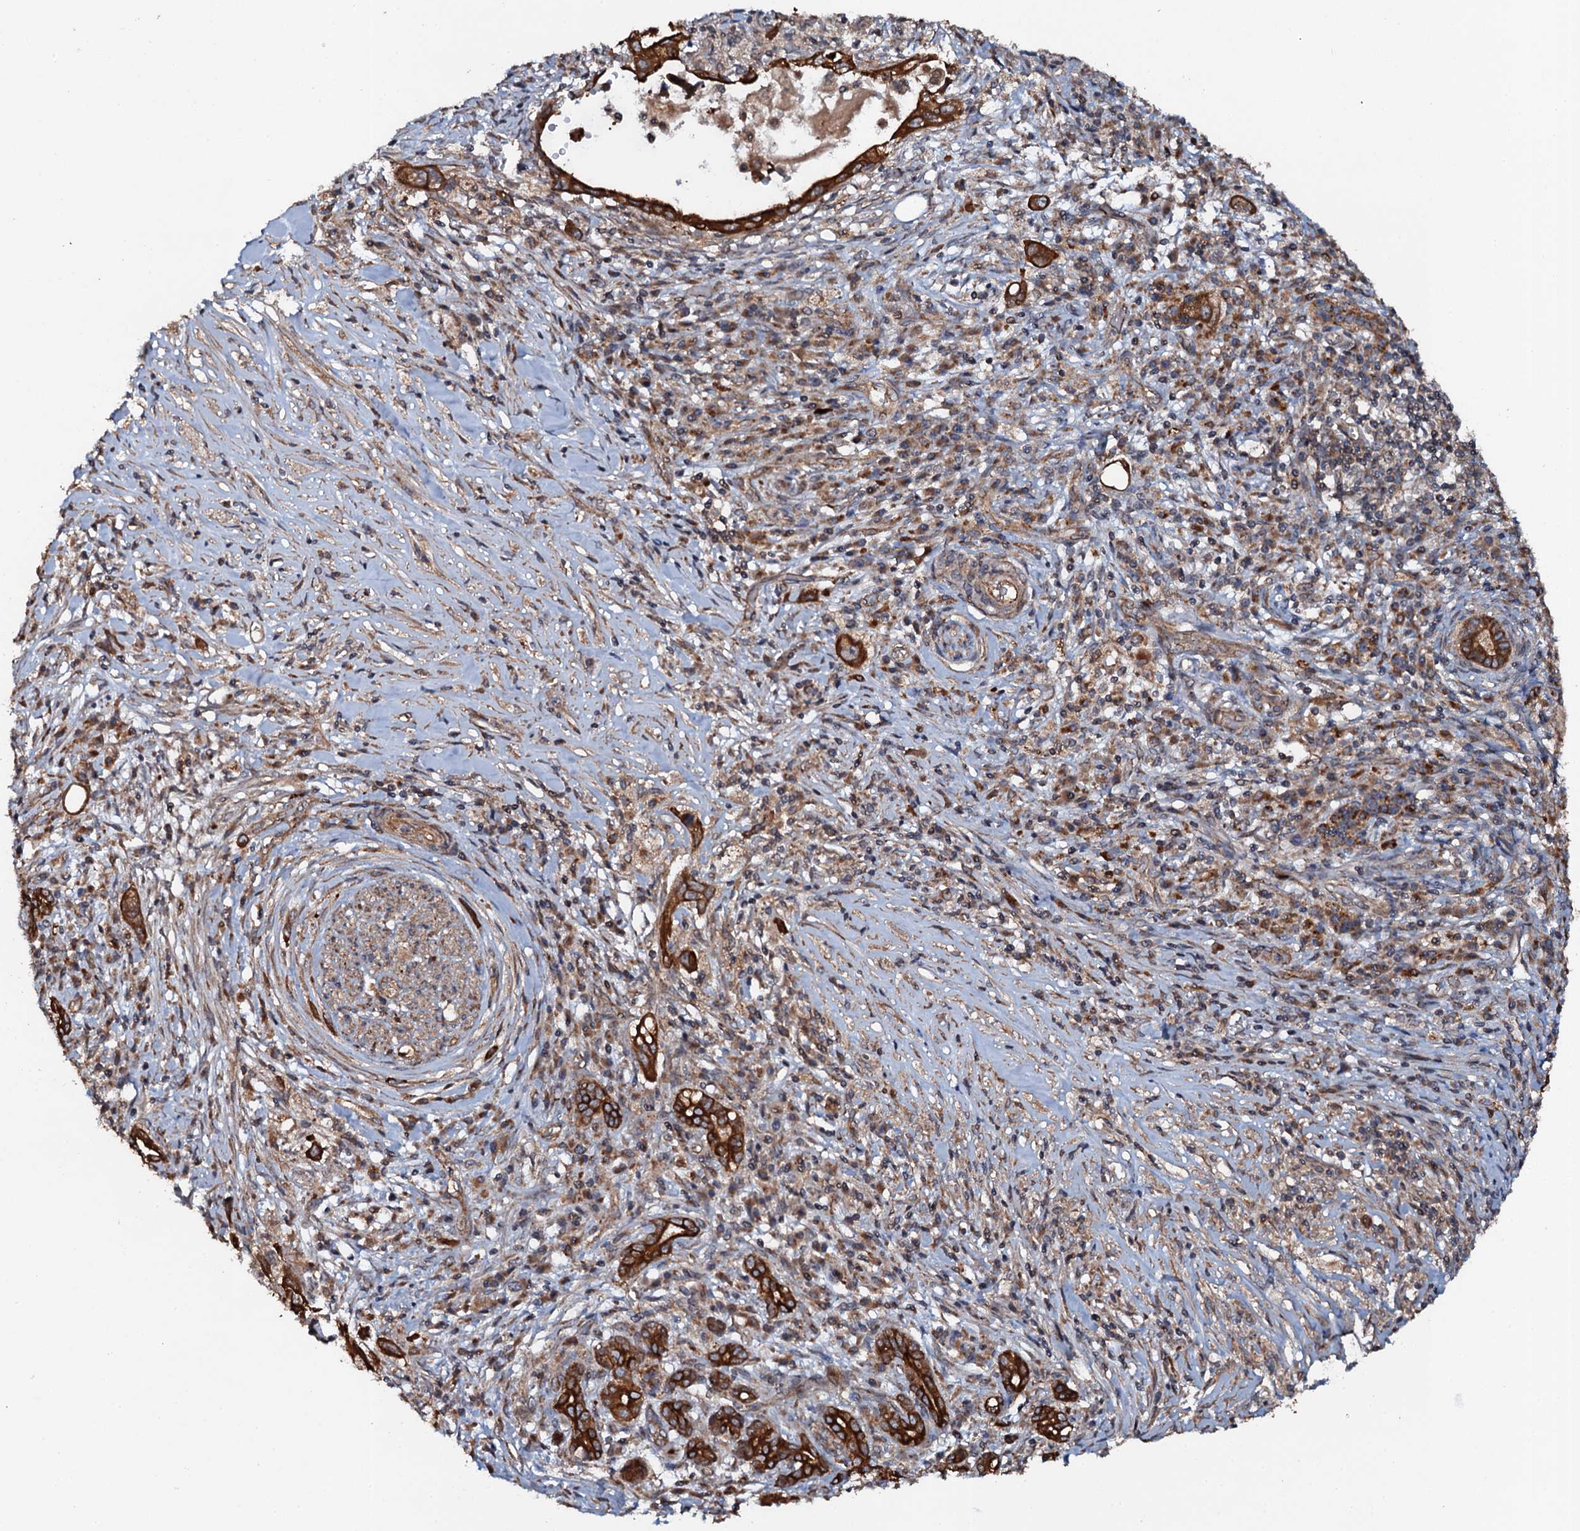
{"staining": {"intensity": "strong", "quantity": ">75%", "location": "cytoplasmic/membranous"}, "tissue": "pancreatic cancer", "cell_type": "Tumor cells", "image_type": "cancer", "snomed": [{"axis": "morphology", "description": "Adenocarcinoma, NOS"}, {"axis": "topography", "description": "Pancreas"}], "caption": "Pancreatic cancer (adenocarcinoma) was stained to show a protein in brown. There is high levels of strong cytoplasmic/membranous positivity in approximately >75% of tumor cells.", "gene": "GLCE", "patient": {"sex": "female", "age": 73}}